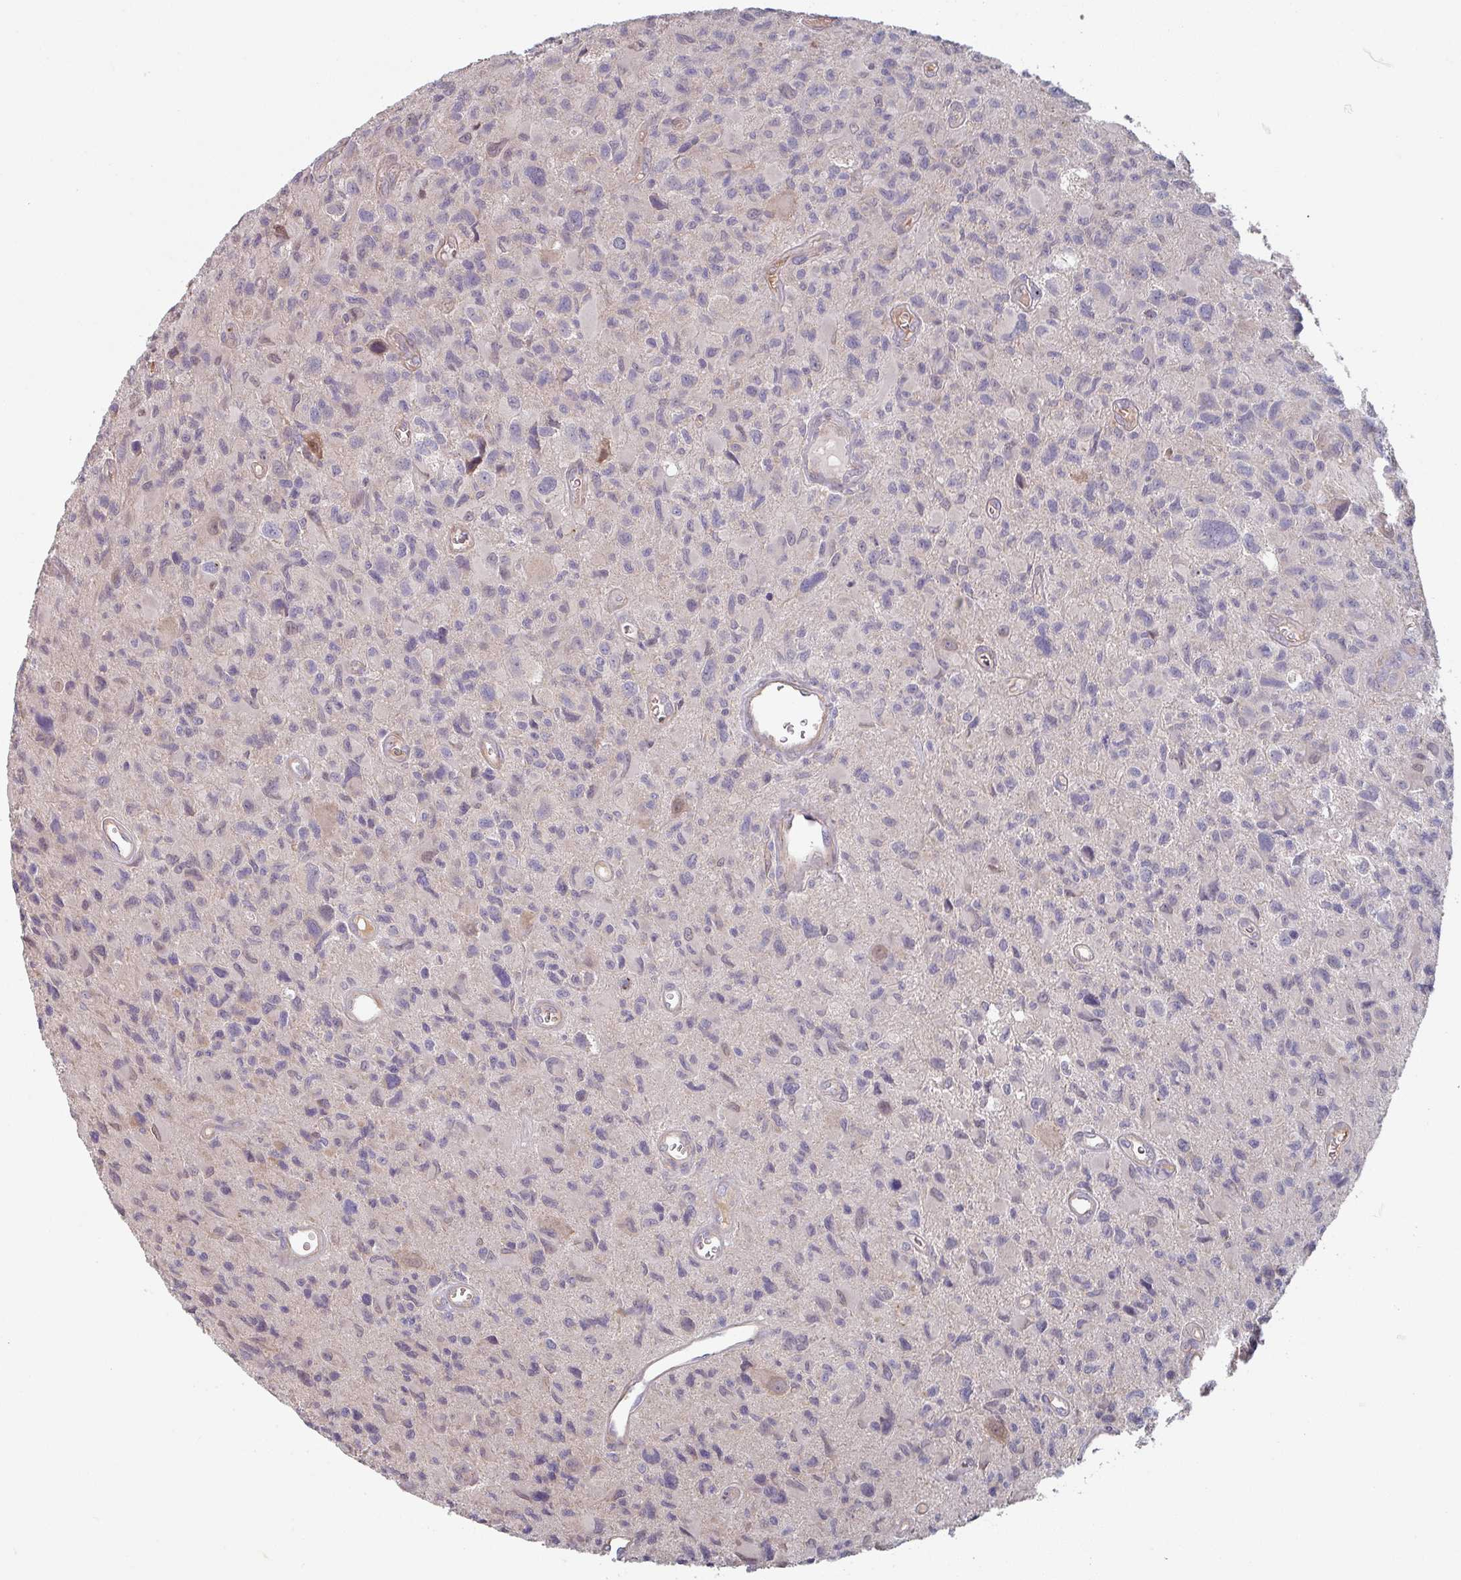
{"staining": {"intensity": "negative", "quantity": "none", "location": "none"}, "tissue": "glioma", "cell_type": "Tumor cells", "image_type": "cancer", "snomed": [{"axis": "morphology", "description": "Glioma, malignant, High grade"}, {"axis": "topography", "description": "Brain"}], "caption": "Human glioma stained for a protein using immunohistochemistry (IHC) exhibits no positivity in tumor cells.", "gene": "C4BPB", "patient": {"sex": "male", "age": 76}}